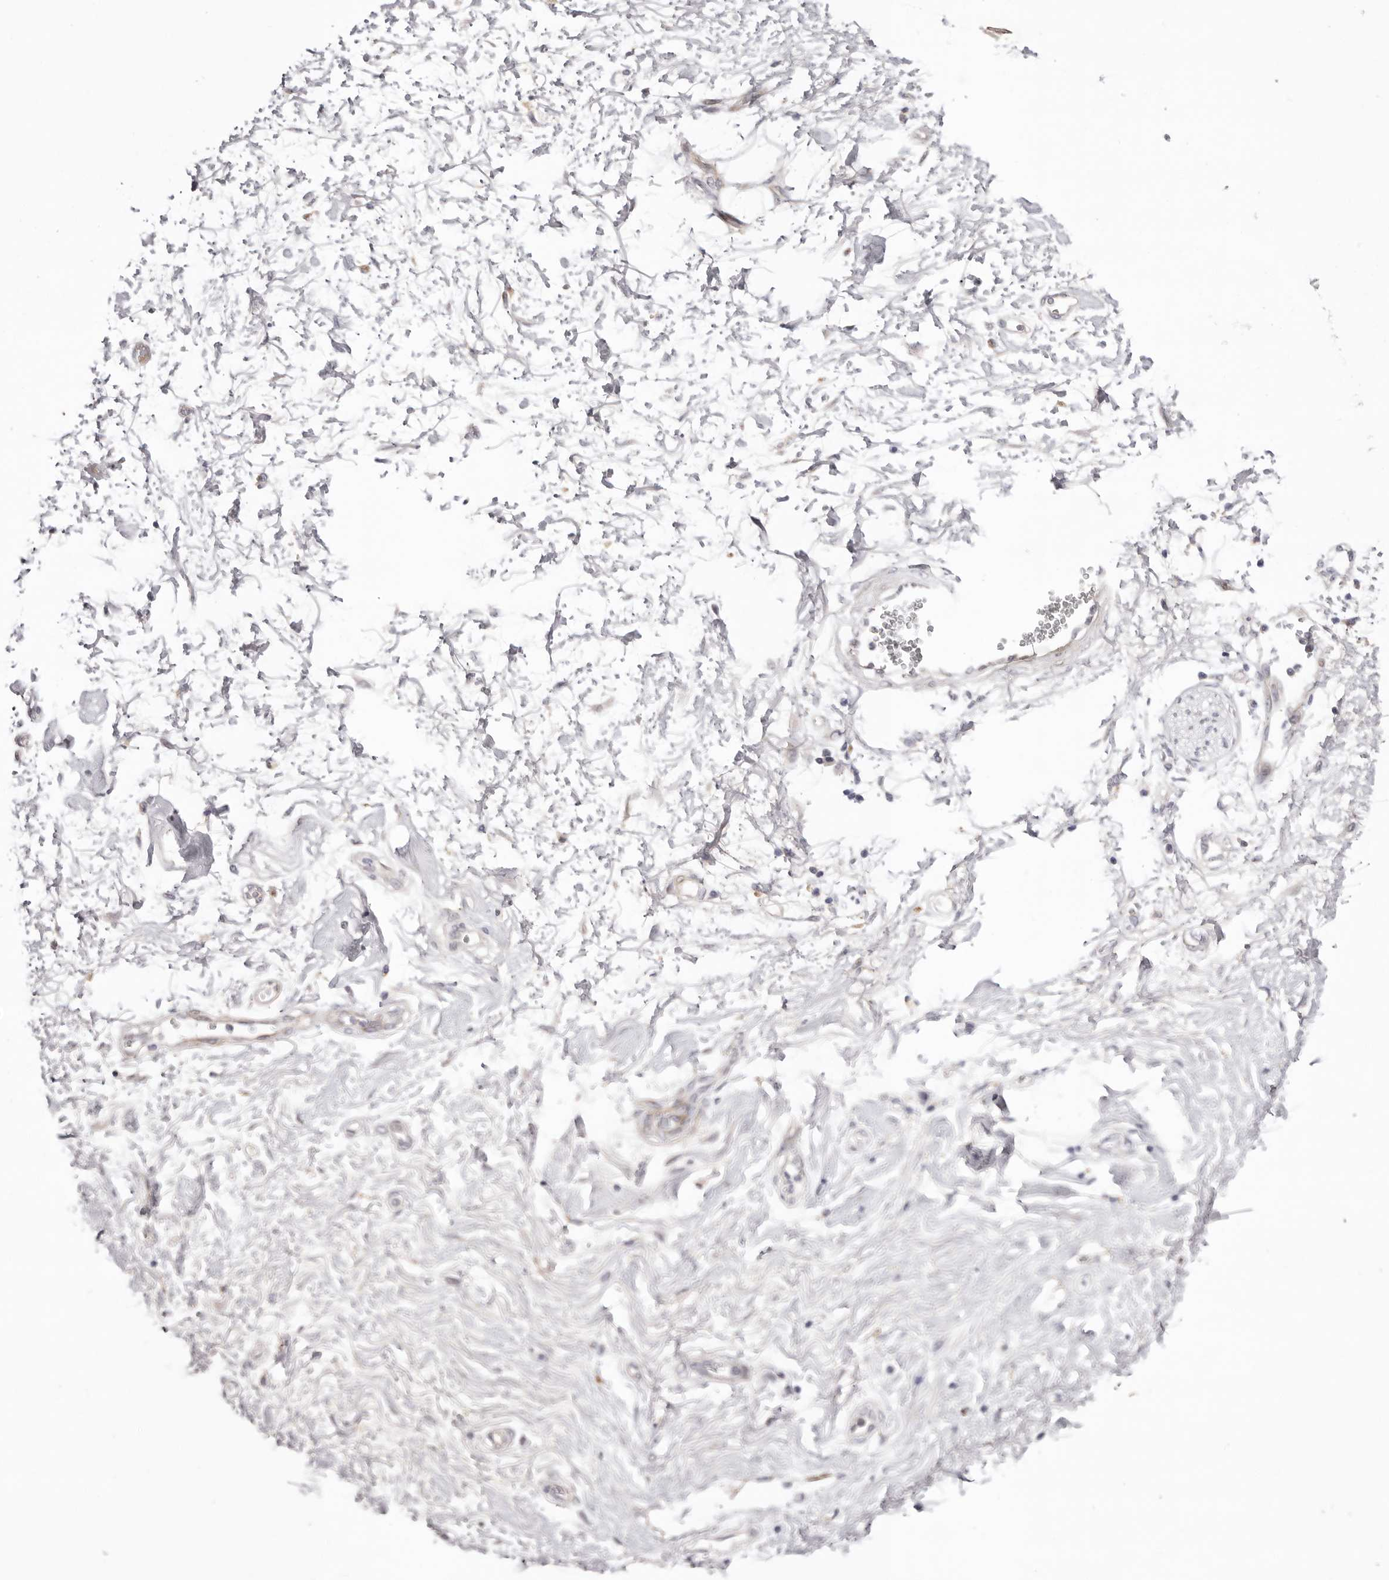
{"staining": {"intensity": "negative", "quantity": "none", "location": "none"}, "tissue": "adipose tissue", "cell_type": "Adipocytes", "image_type": "normal", "snomed": [{"axis": "morphology", "description": "Normal tissue, NOS"}, {"axis": "morphology", "description": "Adenocarcinoma, NOS"}, {"axis": "topography", "description": "Pancreas"}, {"axis": "topography", "description": "Peripheral nerve tissue"}], "caption": "Benign adipose tissue was stained to show a protein in brown. There is no significant staining in adipocytes. Brightfield microscopy of immunohistochemistry (IHC) stained with DAB (brown) and hematoxylin (blue), captured at high magnification.", "gene": "LMLN", "patient": {"sex": "male", "age": 59}}